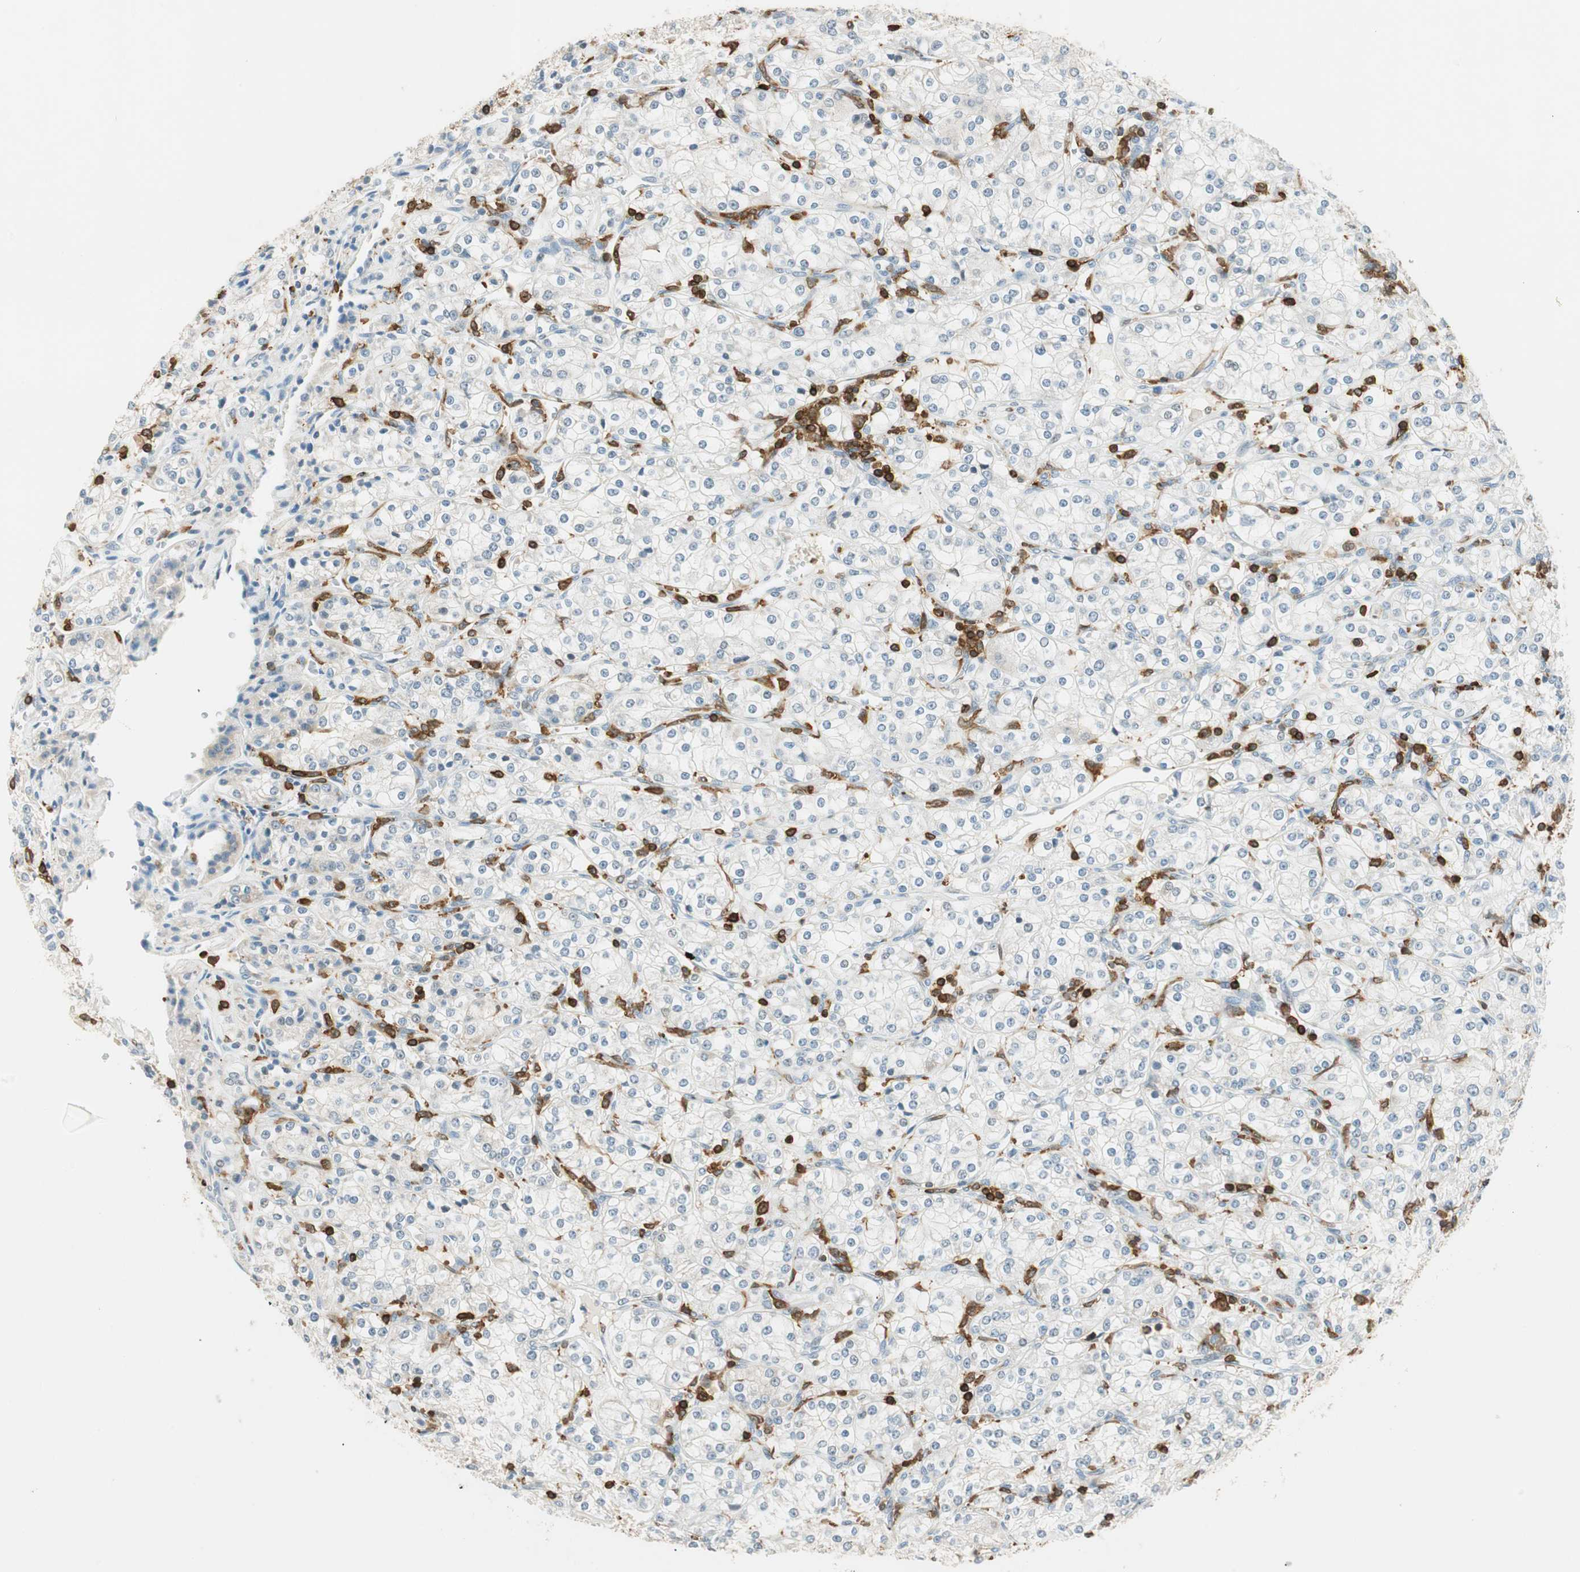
{"staining": {"intensity": "negative", "quantity": "none", "location": "none"}, "tissue": "renal cancer", "cell_type": "Tumor cells", "image_type": "cancer", "snomed": [{"axis": "morphology", "description": "Adenocarcinoma, NOS"}, {"axis": "topography", "description": "Kidney"}], "caption": "Immunohistochemistry (IHC) micrograph of neoplastic tissue: adenocarcinoma (renal) stained with DAB displays no significant protein staining in tumor cells.", "gene": "HPGD", "patient": {"sex": "male", "age": 77}}